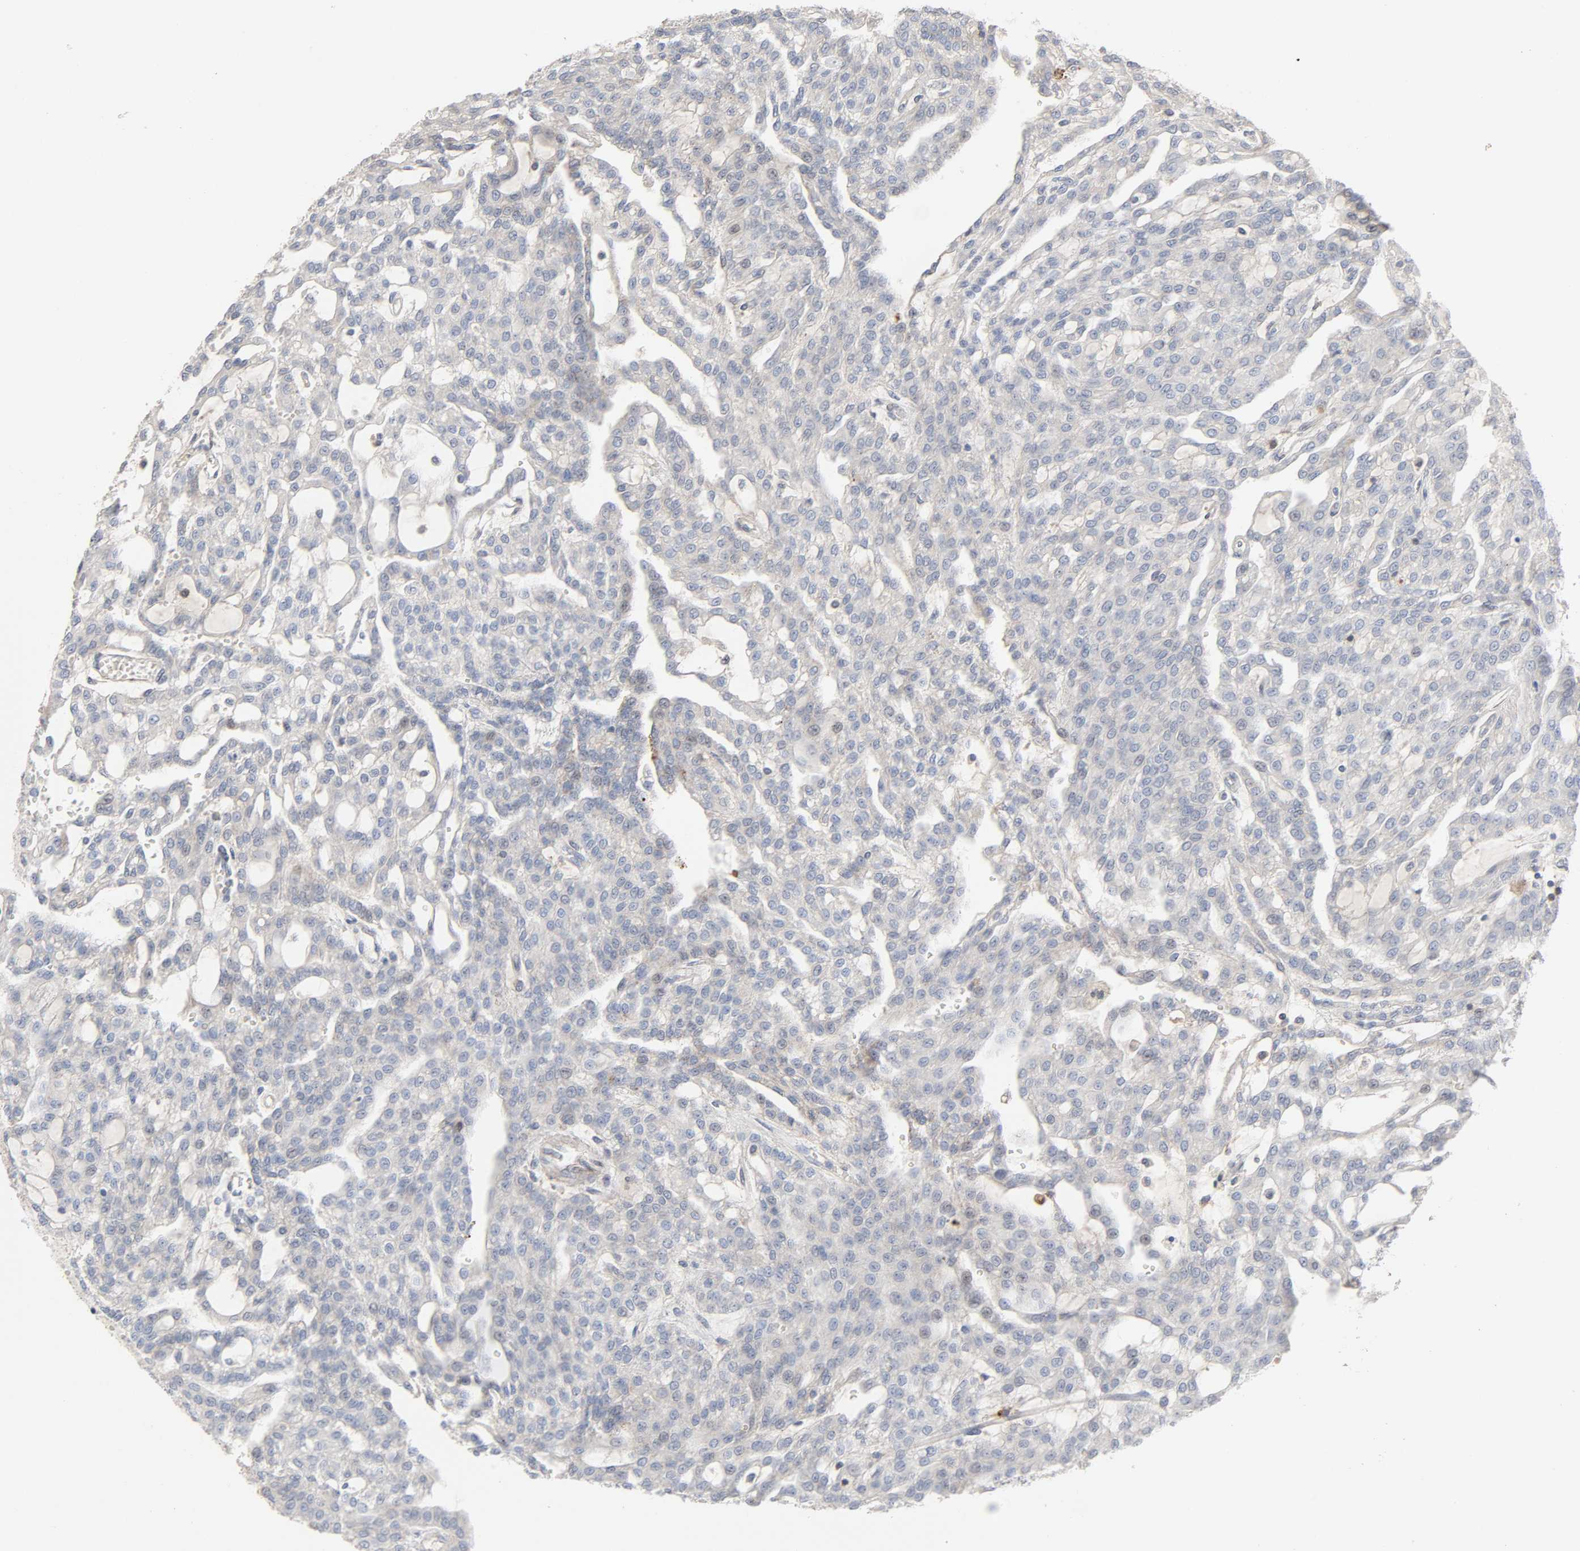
{"staining": {"intensity": "negative", "quantity": "none", "location": "none"}, "tissue": "renal cancer", "cell_type": "Tumor cells", "image_type": "cancer", "snomed": [{"axis": "morphology", "description": "Adenocarcinoma, NOS"}, {"axis": "topography", "description": "Kidney"}], "caption": "Photomicrograph shows no significant protein expression in tumor cells of adenocarcinoma (renal).", "gene": "CDK6", "patient": {"sex": "male", "age": 63}}